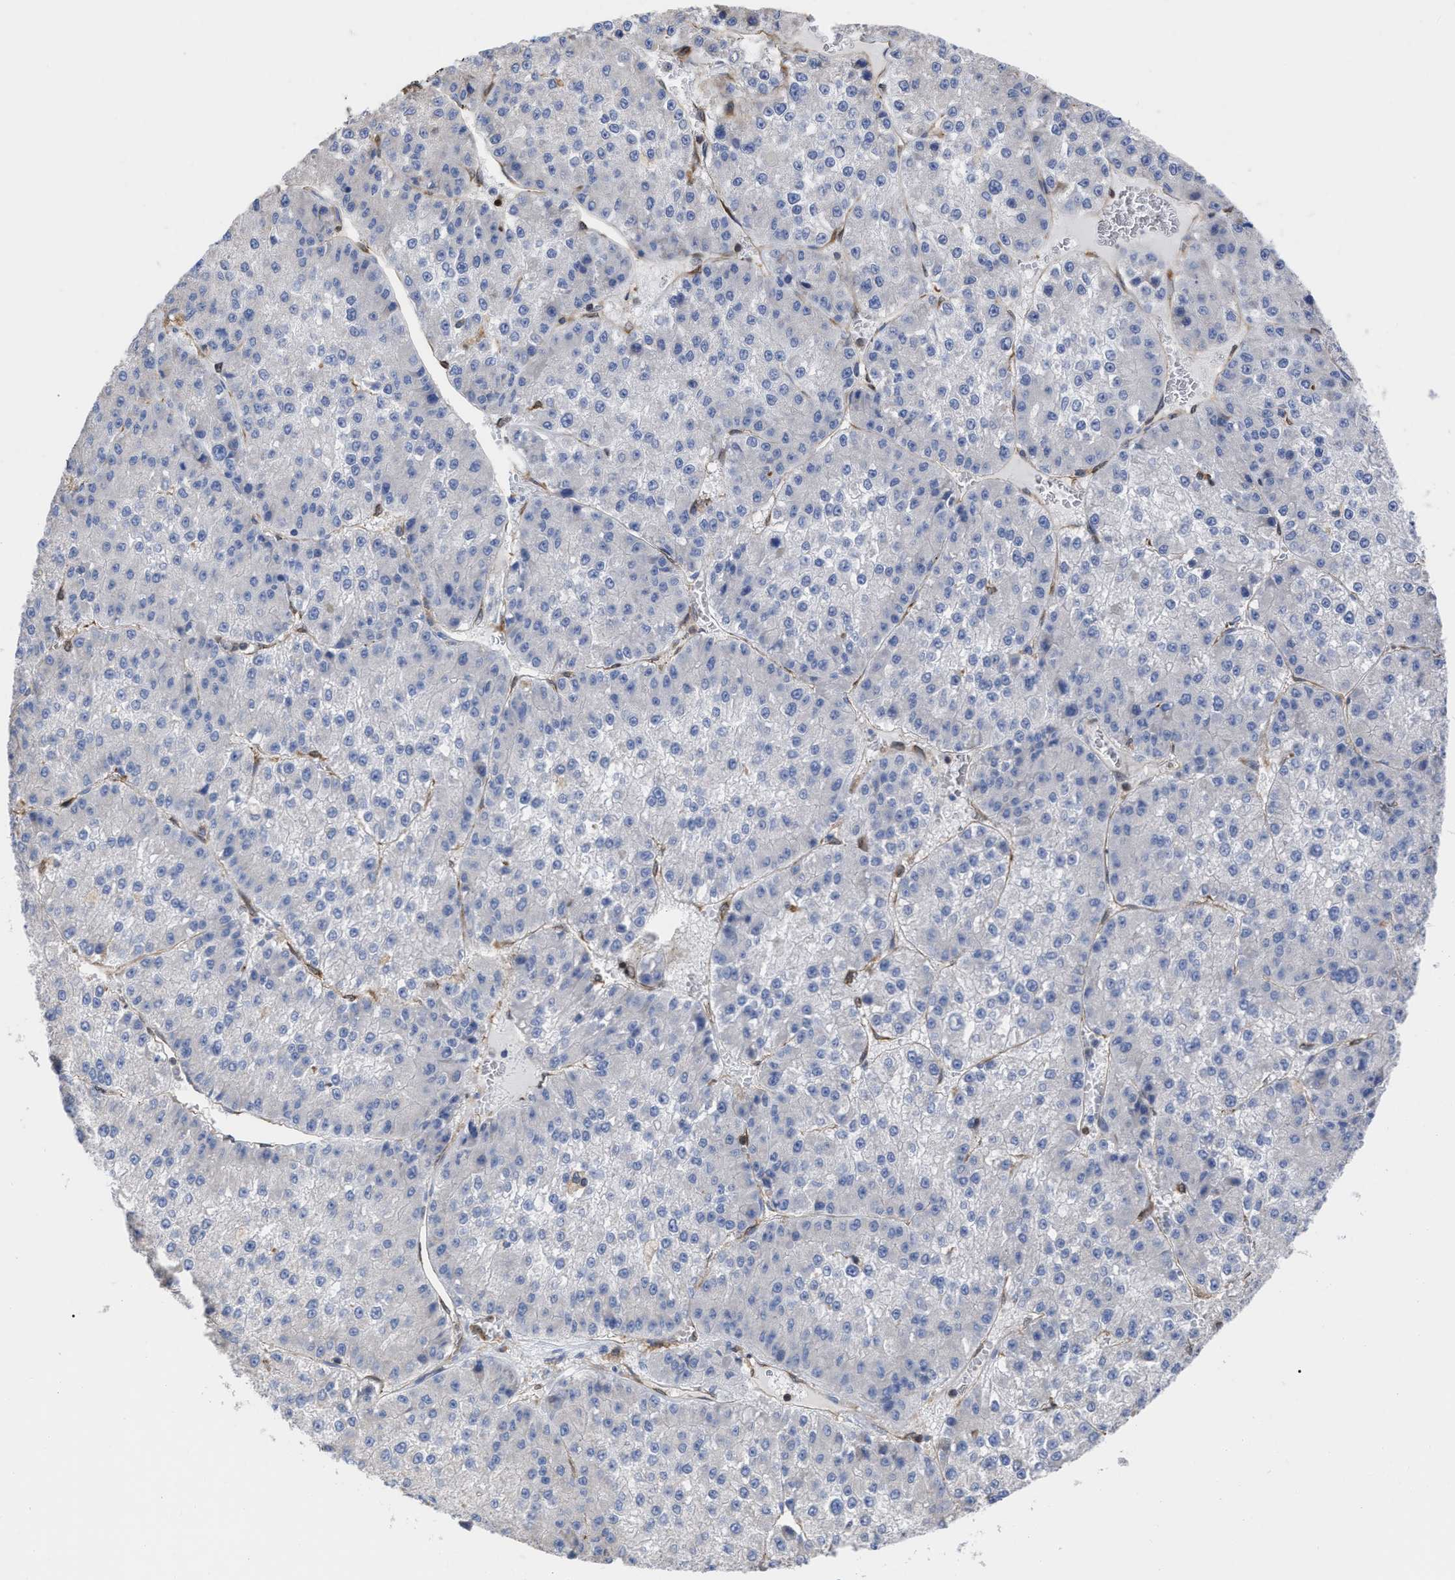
{"staining": {"intensity": "negative", "quantity": "none", "location": "none"}, "tissue": "liver cancer", "cell_type": "Tumor cells", "image_type": "cancer", "snomed": [{"axis": "morphology", "description": "Carcinoma, Hepatocellular, NOS"}, {"axis": "topography", "description": "Liver"}], "caption": "A histopathology image of liver cancer stained for a protein shows no brown staining in tumor cells. Brightfield microscopy of IHC stained with DAB (3,3'-diaminobenzidine) (brown) and hematoxylin (blue), captured at high magnification.", "gene": "GIMAP4", "patient": {"sex": "female", "age": 73}}